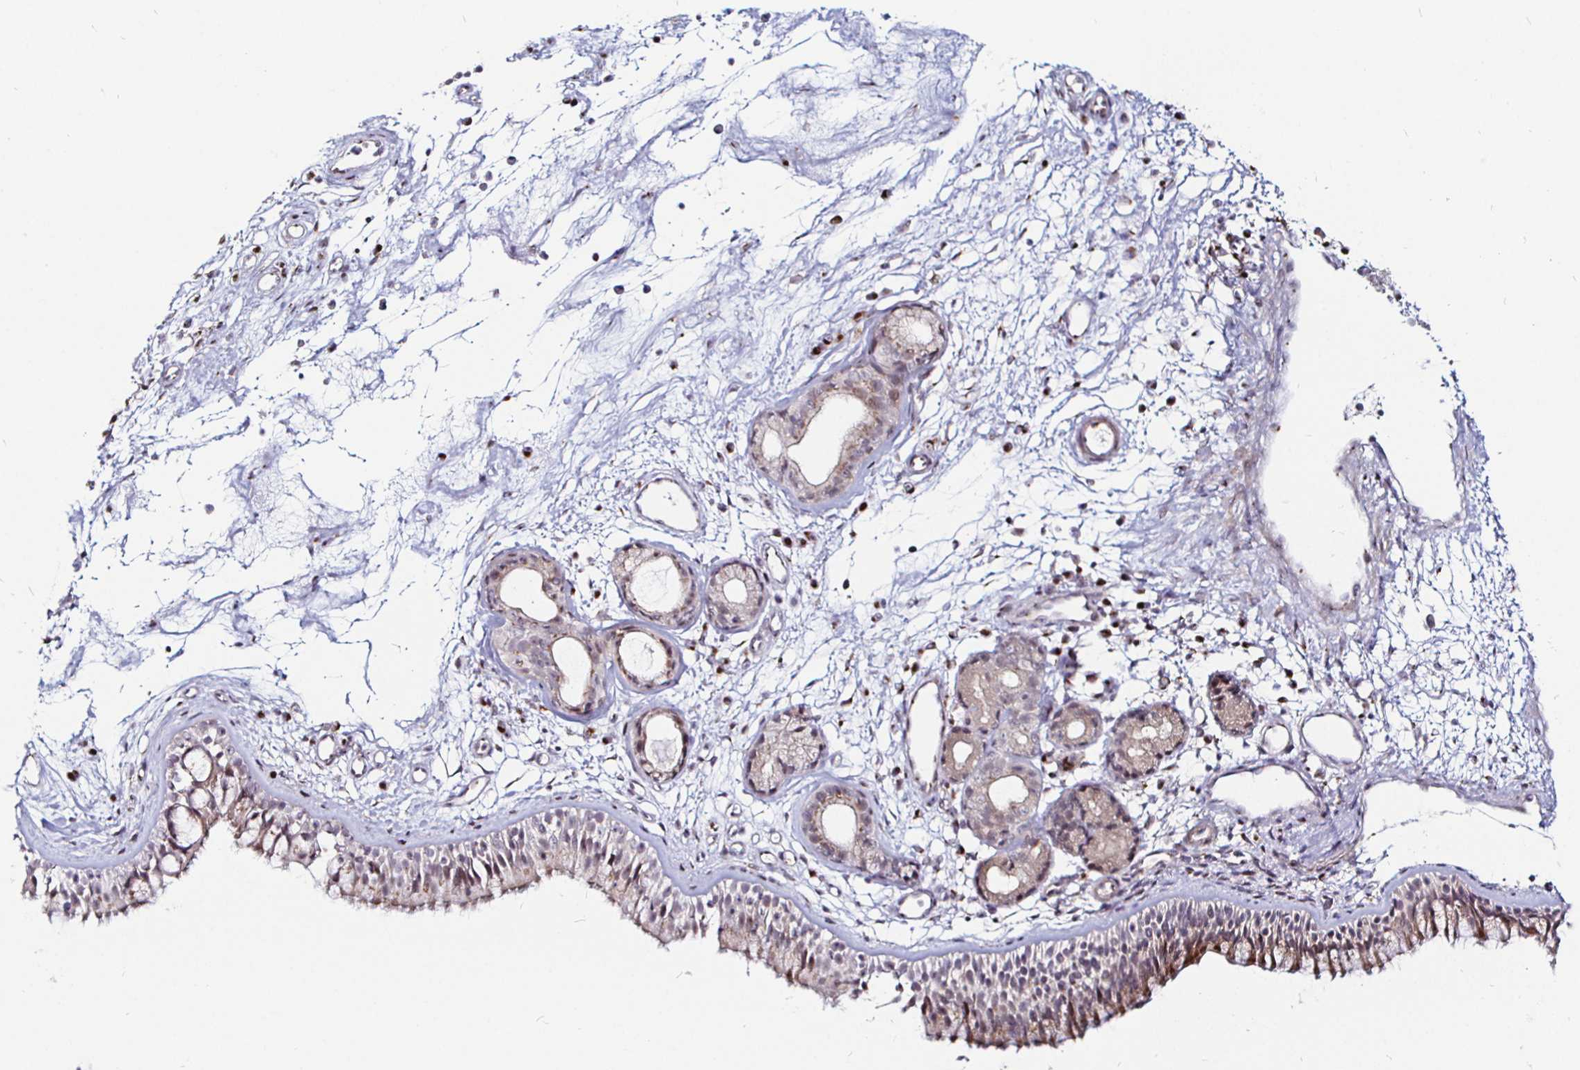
{"staining": {"intensity": "weak", "quantity": ">75%", "location": "cytoplasmic/membranous,nuclear"}, "tissue": "nasopharynx", "cell_type": "Respiratory epithelial cells", "image_type": "normal", "snomed": [{"axis": "morphology", "description": "Normal tissue, NOS"}, {"axis": "topography", "description": "Nasopharynx"}], "caption": "High-power microscopy captured an immunohistochemistry micrograph of unremarkable nasopharynx, revealing weak cytoplasmic/membranous,nuclear staining in approximately >75% of respiratory epithelial cells.", "gene": "ATG3", "patient": {"sex": "female", "age": 70}}